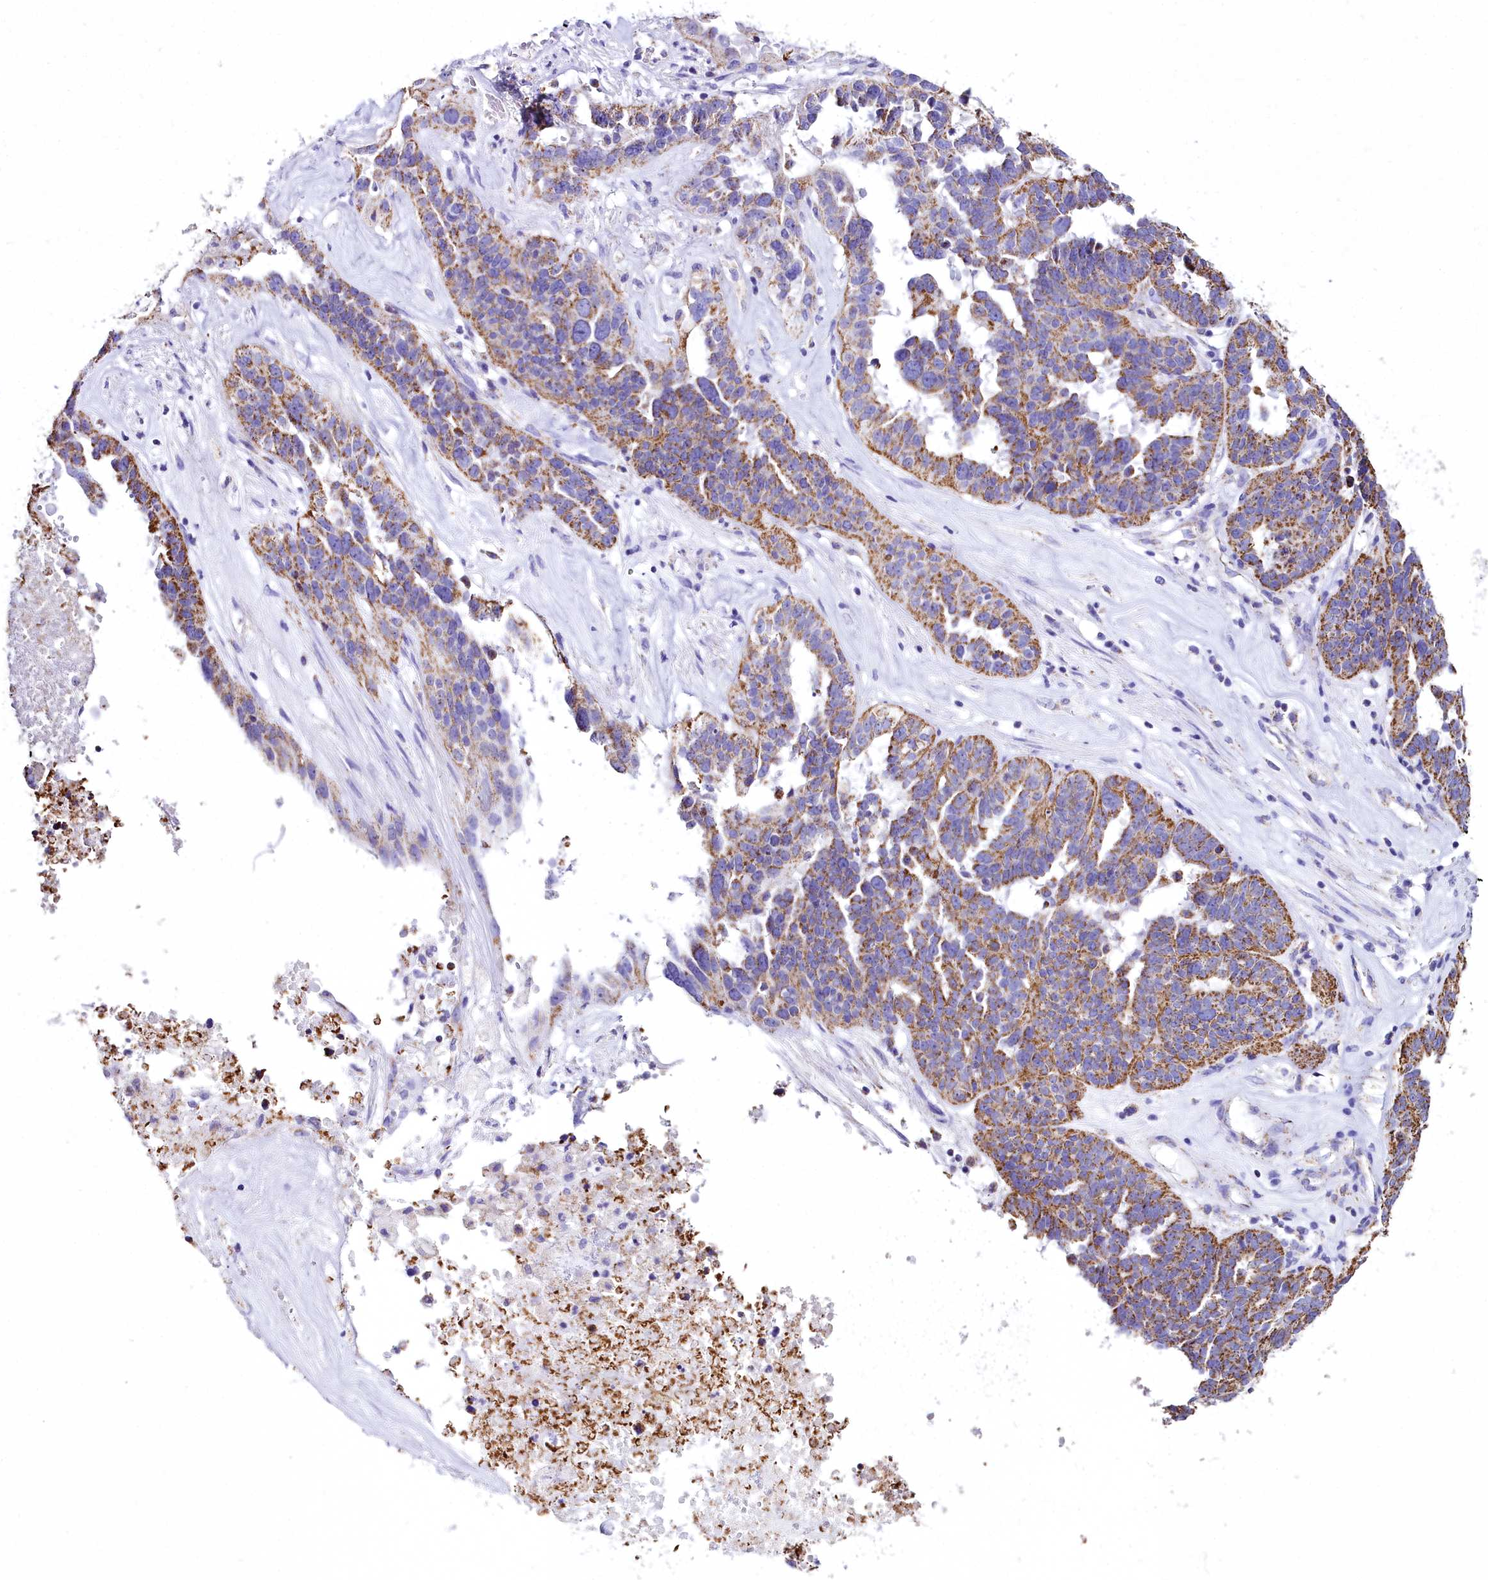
{"staining": {"intensity": "moderate", "quantity": ">75%", "location": "cytoplasmic/membranous"}, "tissue": "ovarian cancer", "cell_type": "Tumor cells", "image_type": "cancer", "snomed": [{"axis": "morphology", "description": "Cystadenocarcinoma, serous, NOS"}, {"axis": "topography", "description": "Ovary"}], "caption": "DAB (3,3'-diaminobenzidine) immunohistochemical staining of human ovarian cancer displays moderate cytoplasmic/membranous protein positivity in approximately >75% of tumor cells.", "gene": "WDFY3", "patient": {"sex": "female", "age": 59}}